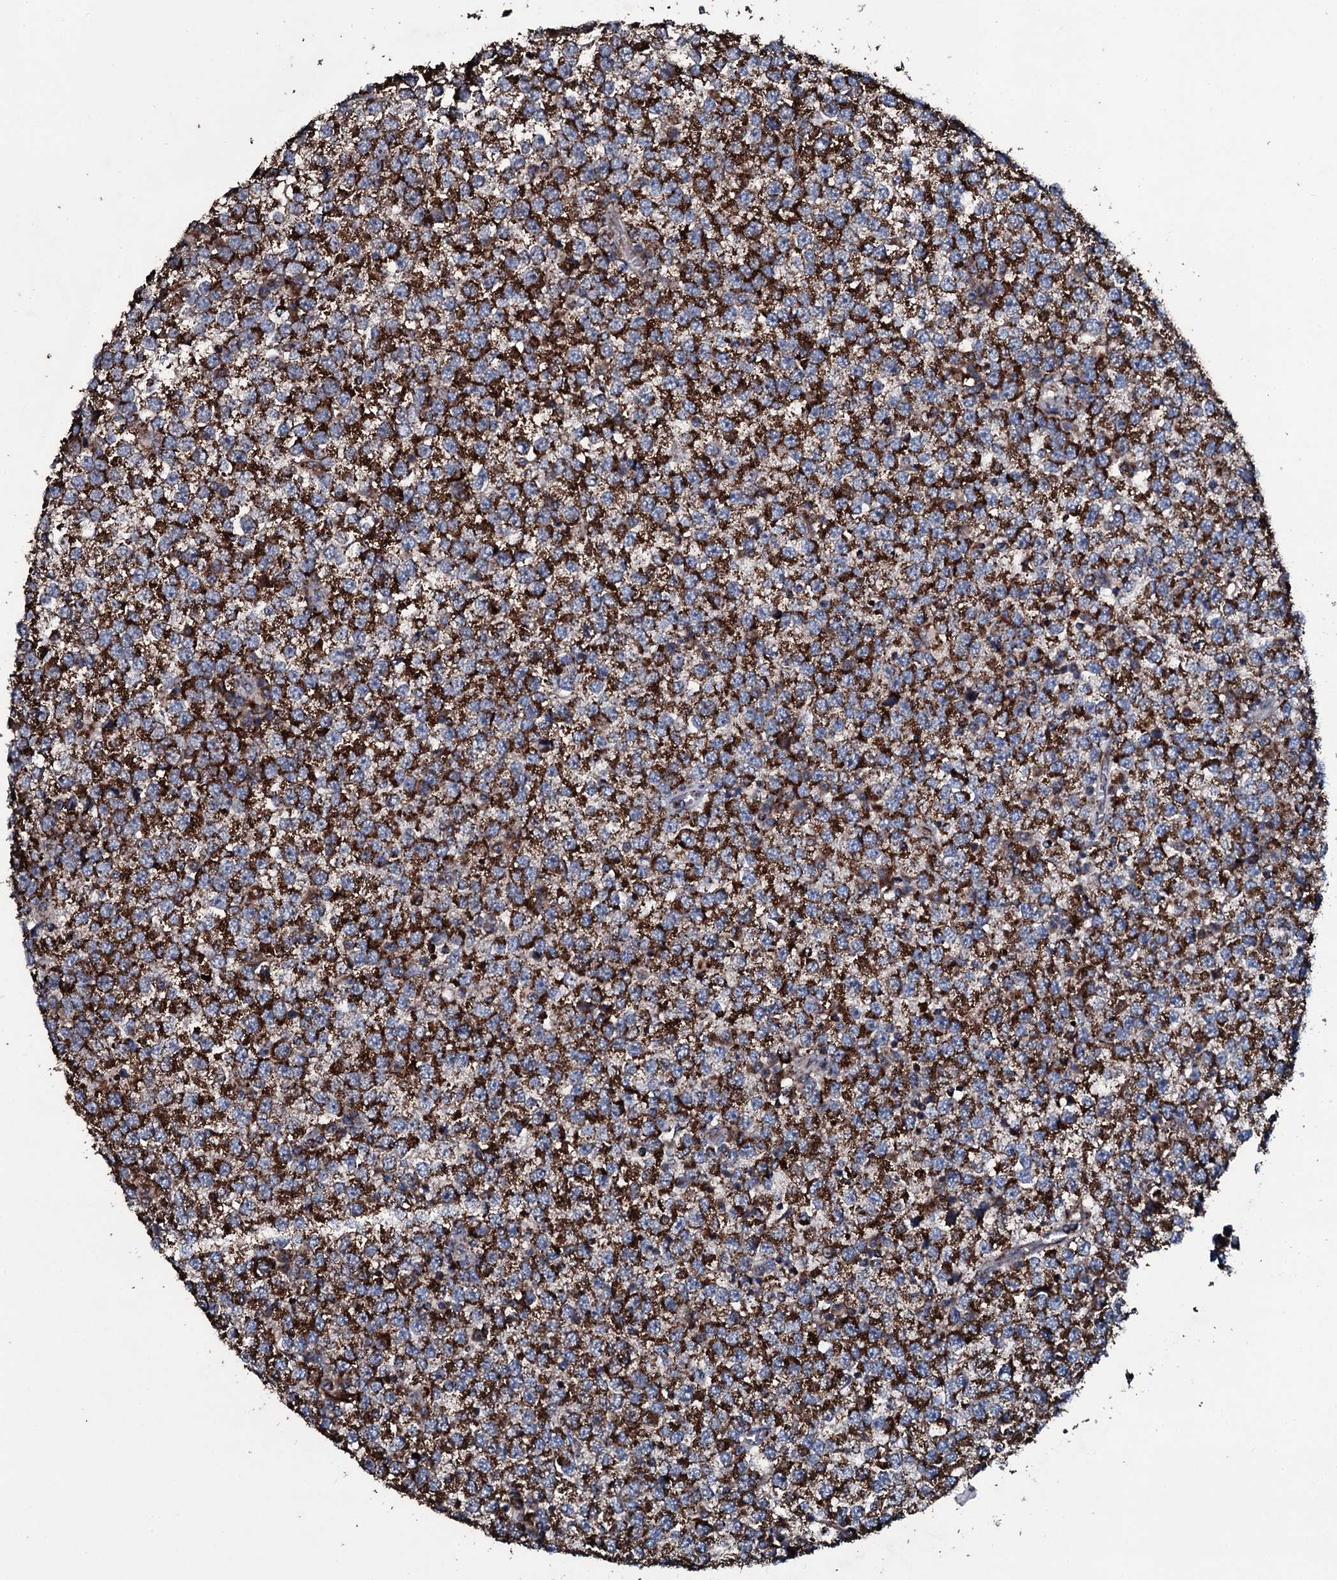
{"staining": {"intensity": "strong", "quantity": ">75%", "location": "cytoplasmic/membranous"}, "tissue": "testis cancer", "cell_type": "Tumor cells", "image_type": "cancer", "snomed": [{"axis": "morphology", "description": "Seminoma, NOS"}, {"axis": "topography", "description": "Testis"}], "caption": "Human testis cancer (seminoma) stained with a protein marker reveals strong staining in tumor cells.", "gene": "DYNC2I2", "patient": {"sex": "male", "age": 65}}